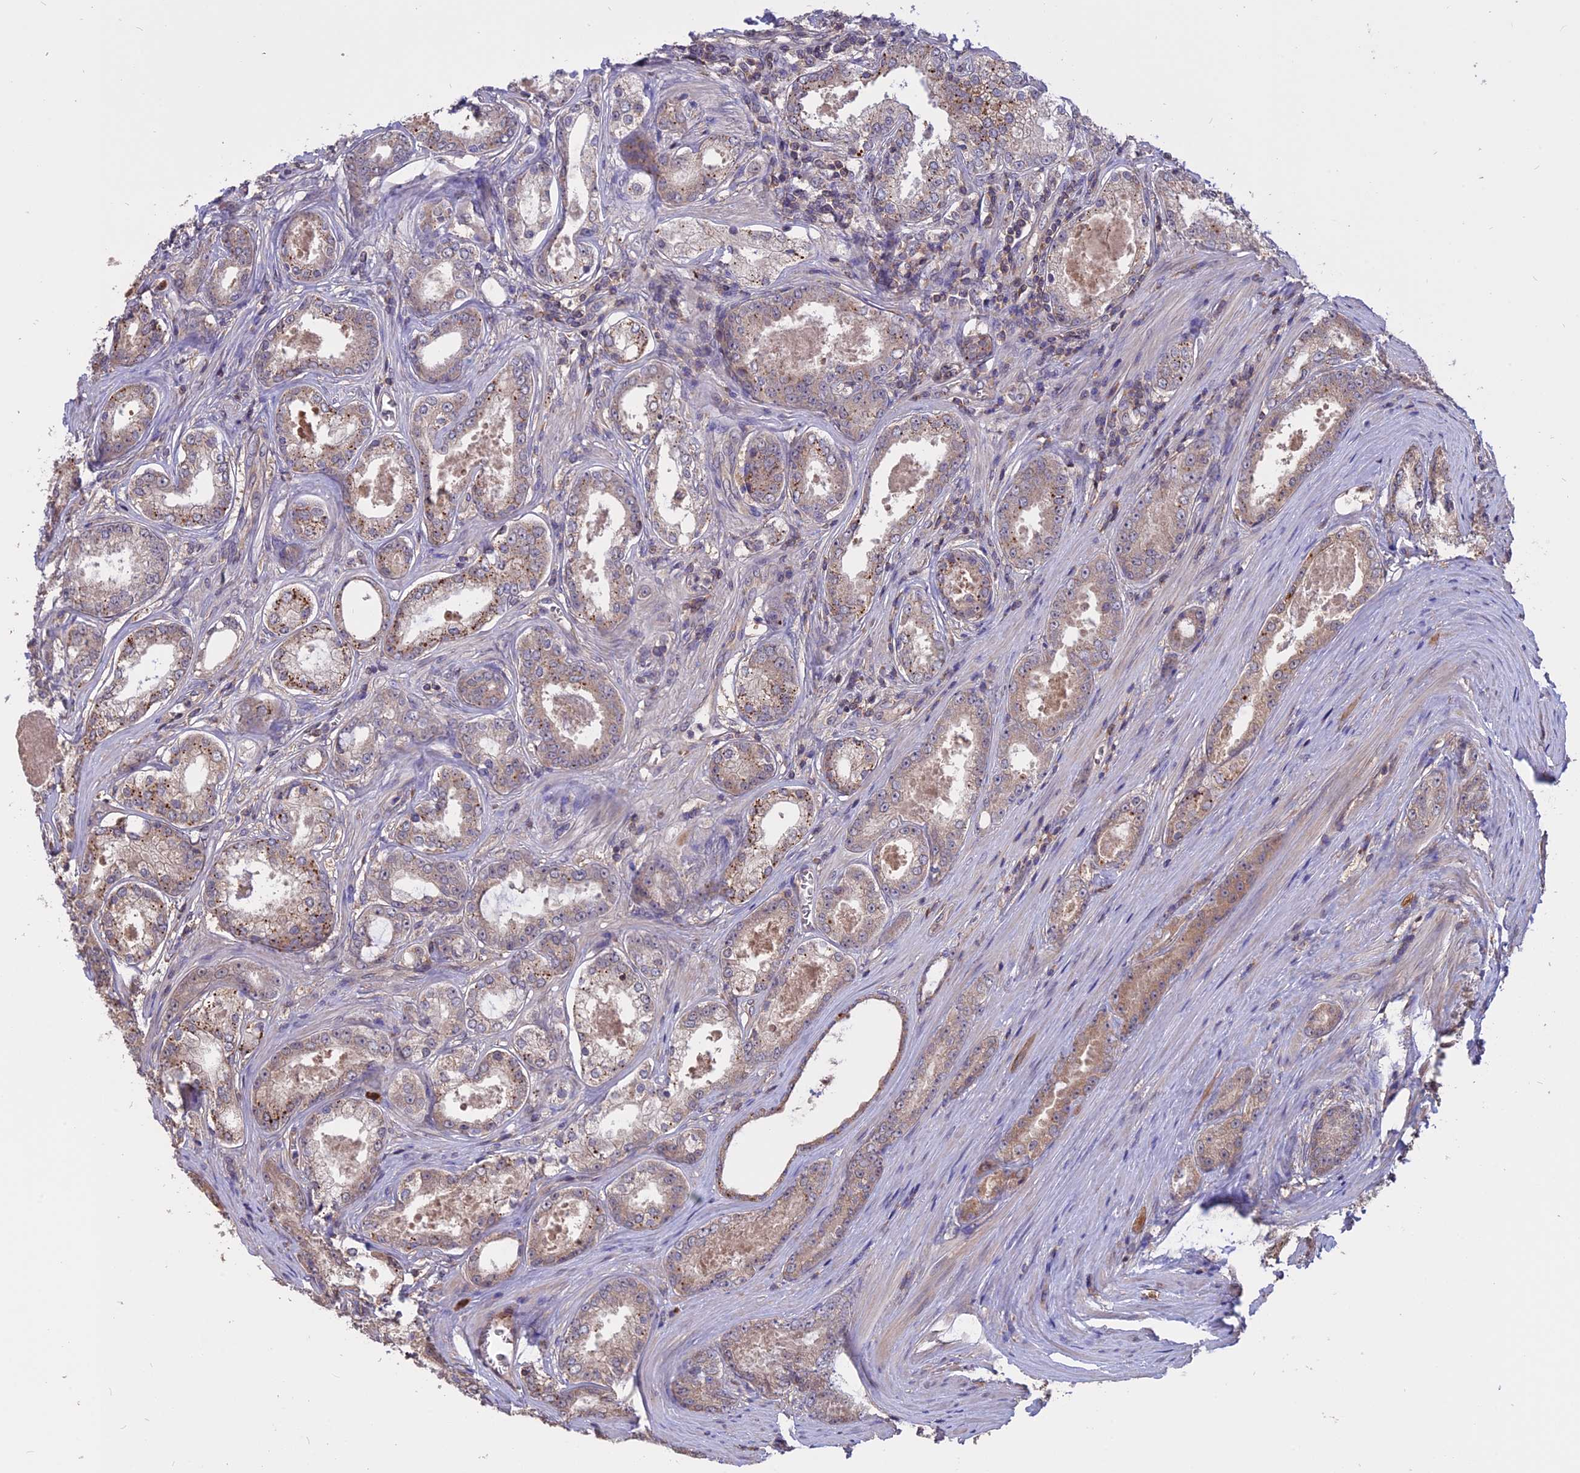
{"staining": {"intensity": "moderate", "quantity": "25%-75%", "location": "cytoplasmic/membranous"}, "tissue": "prostate cancer", "cell_type": "Tumor cells", "image_type": "cancer", "snomed": [{"axis": "morphology", "description": "Adenocarcinoma, Low grade"}, {"axis": "topography", "description": "Prostate"}], "caption": "Protein analysis of prostate adenocarcinoma (low-grade) tissue displays moderate cytoplasmic/membranous expression in about 25%-75% of tumor cells.", "gene": "CARMIL2", "patient": {"sex": "male", "age": 68}}